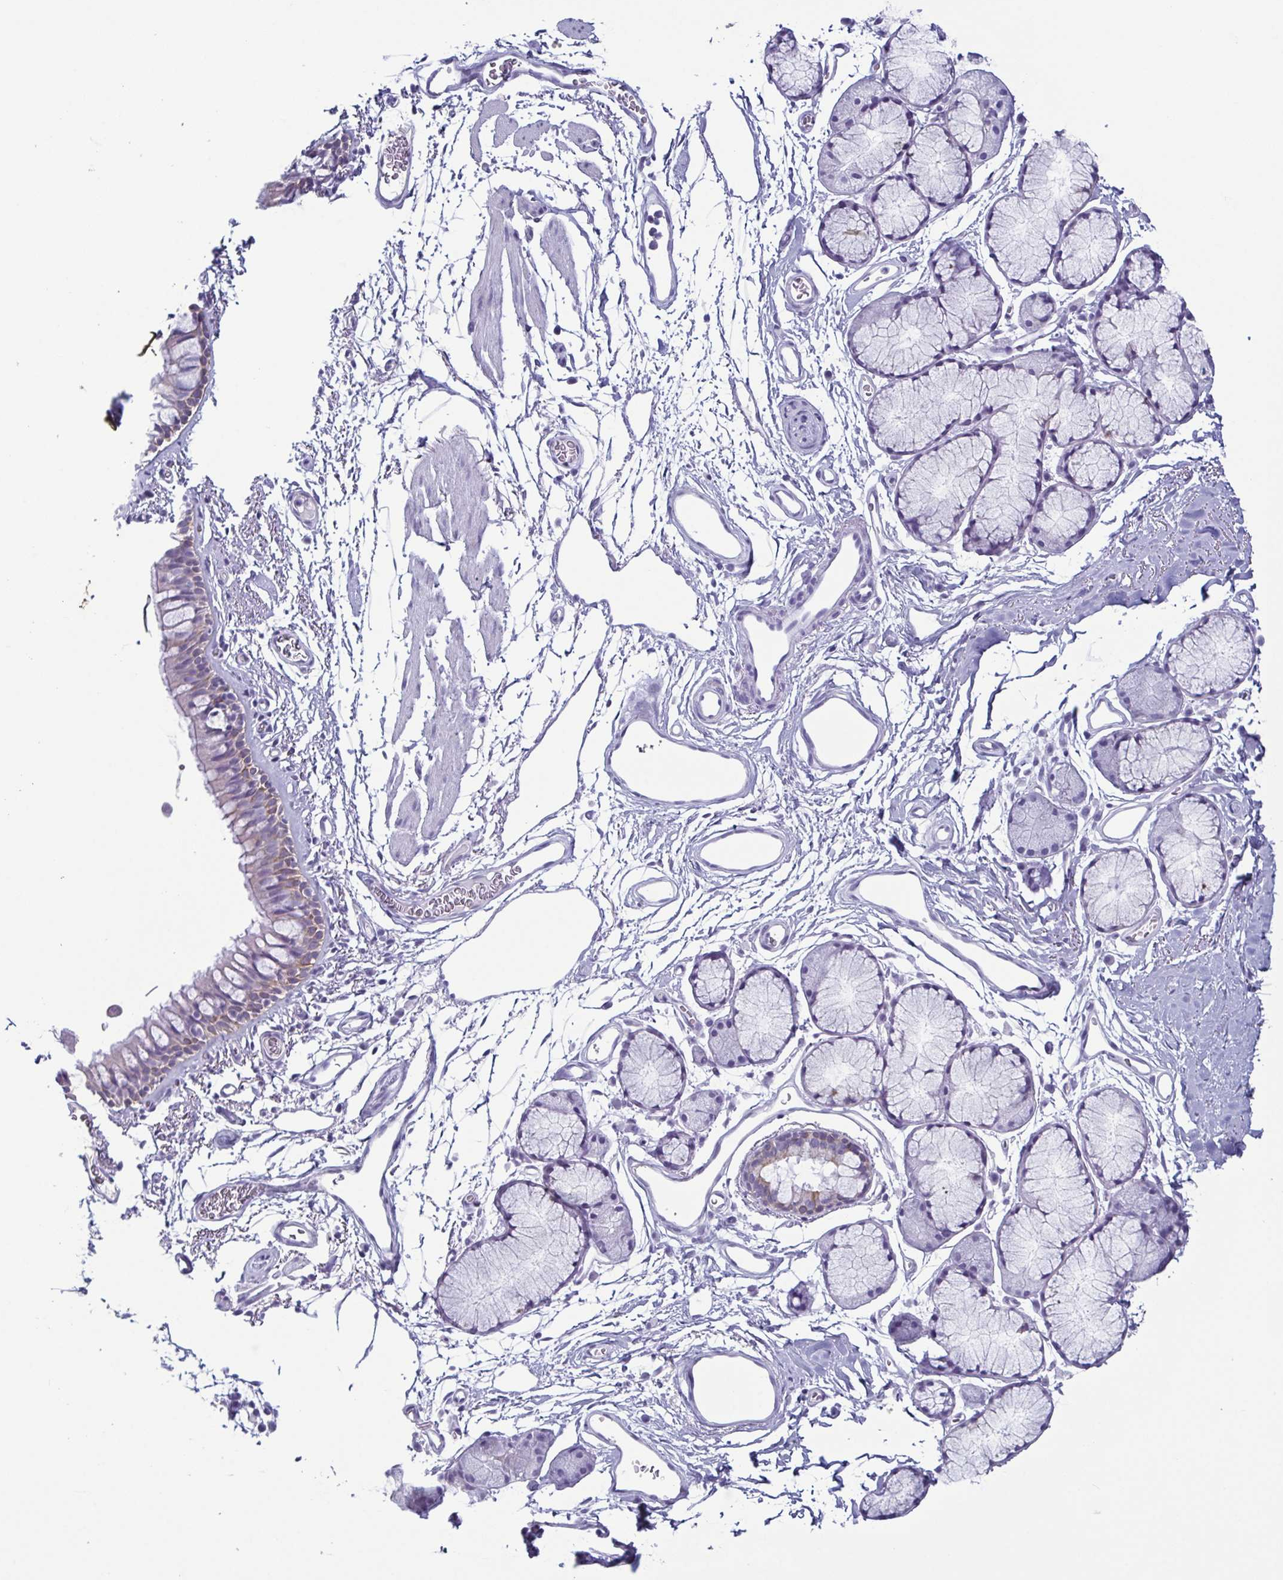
{"staining": {"intensity": "moderate", "quantity": "<25%", "location": "cytoplasmic/membranous"}, "tissue": "bronchus", "cell_type": "Respiratory epithelial cells", "image_type": "normal", "snomed": [{"axis": "morphology", "description": "Normal tissue, NOS"}, {"axis": "topography", "description": "Cartilage tissue"}, {"axis": "topography", "description": "Bronchus"}], "caption": "The photomicrograph demonstrates staining of benign bronchus, revealing moderate cytoplasmic/membranous protein staining (brown color) within respiratory epithelial cells.", "gene": "KRT10", "patient": {"sex": "female", "age": 79}}